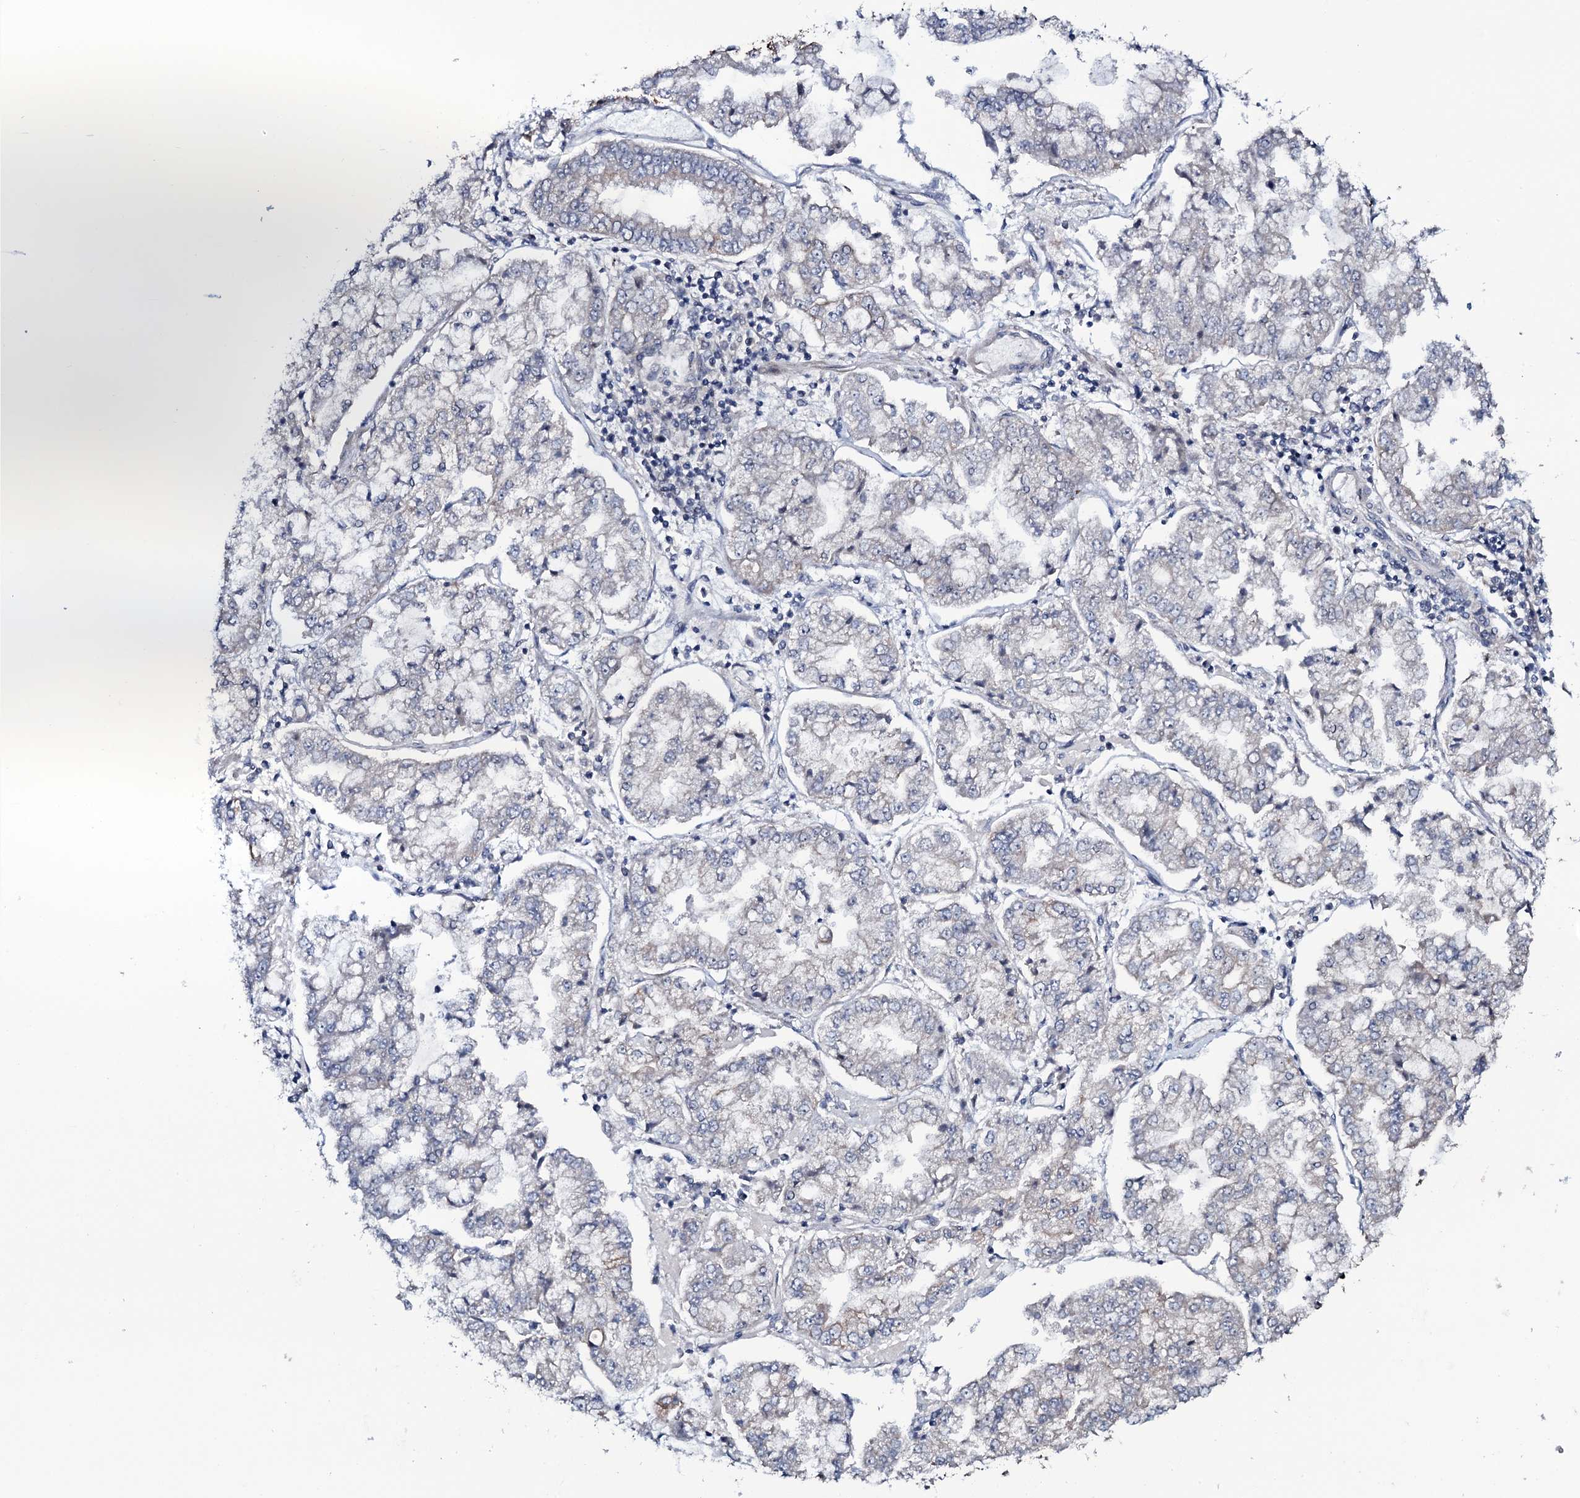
{"staining": {"intensity": "negative", "quantity": "none", "location": "none"}, "tissue": "stomach cancer", "cell_type": "Tumor cells", "image_type": "cancer", "snomed": [{"axis": "morphology", "description": "Adenocarcinoma, NOS"}, {"axis": "topography", "description": "Stomach"}], "caption": "IHC of human stomach adenocarcinoma exhibits no expression in tumor cells. Nuclei are stained in blue.", "gene": "MRPS31", "patient": {"sex": "male", "age": 76}}